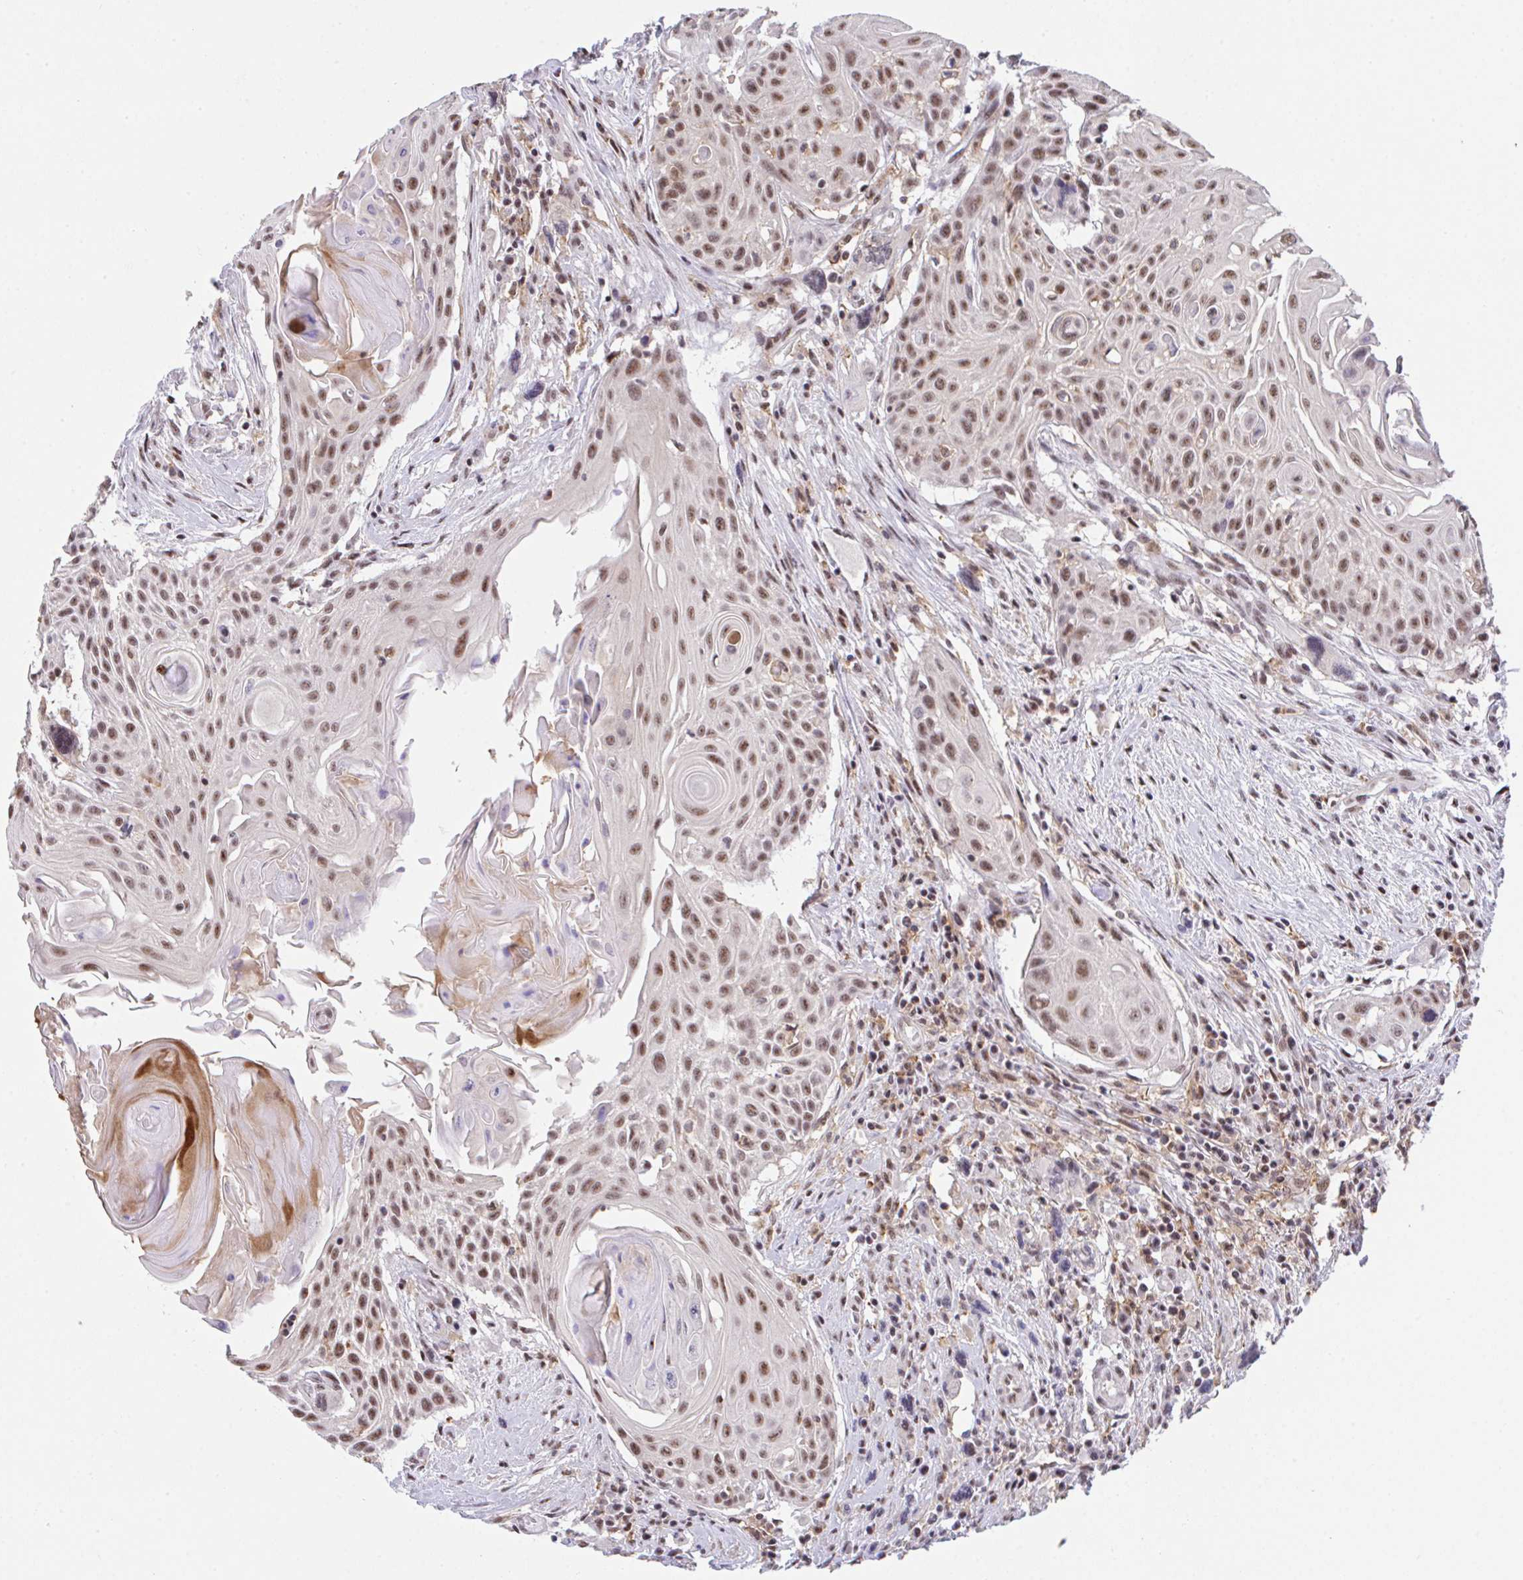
{"staining": {"intensity": "moderate", "quantity": ">75%", "location": "nuclear"}, "tissue": "head and neck cancer", "cell_type": "Tumor cells", "image_type": "cancer", "snomed": [{"axis": "morphology", "description": "Squamous cell carcinoma, NOS"}, {"axis": "topography", "description": "Lymph node"}, {"axis": "topography", "description": "Salivary gland"}, {"axis": "topography", "description": "Head-Neck"}], "caption": "IHC photomicrograph of neoplastic tissue: head and neck squamous cell carcinoma stained using immunohistochemistry (IHC) displays medium levels of moderate protein expression localized specifically in the nuclear of tumor cells, appearing as a nuclear brown color.", "gene": "OR6K3", "patient": {"sex": "female", "age": 74}}